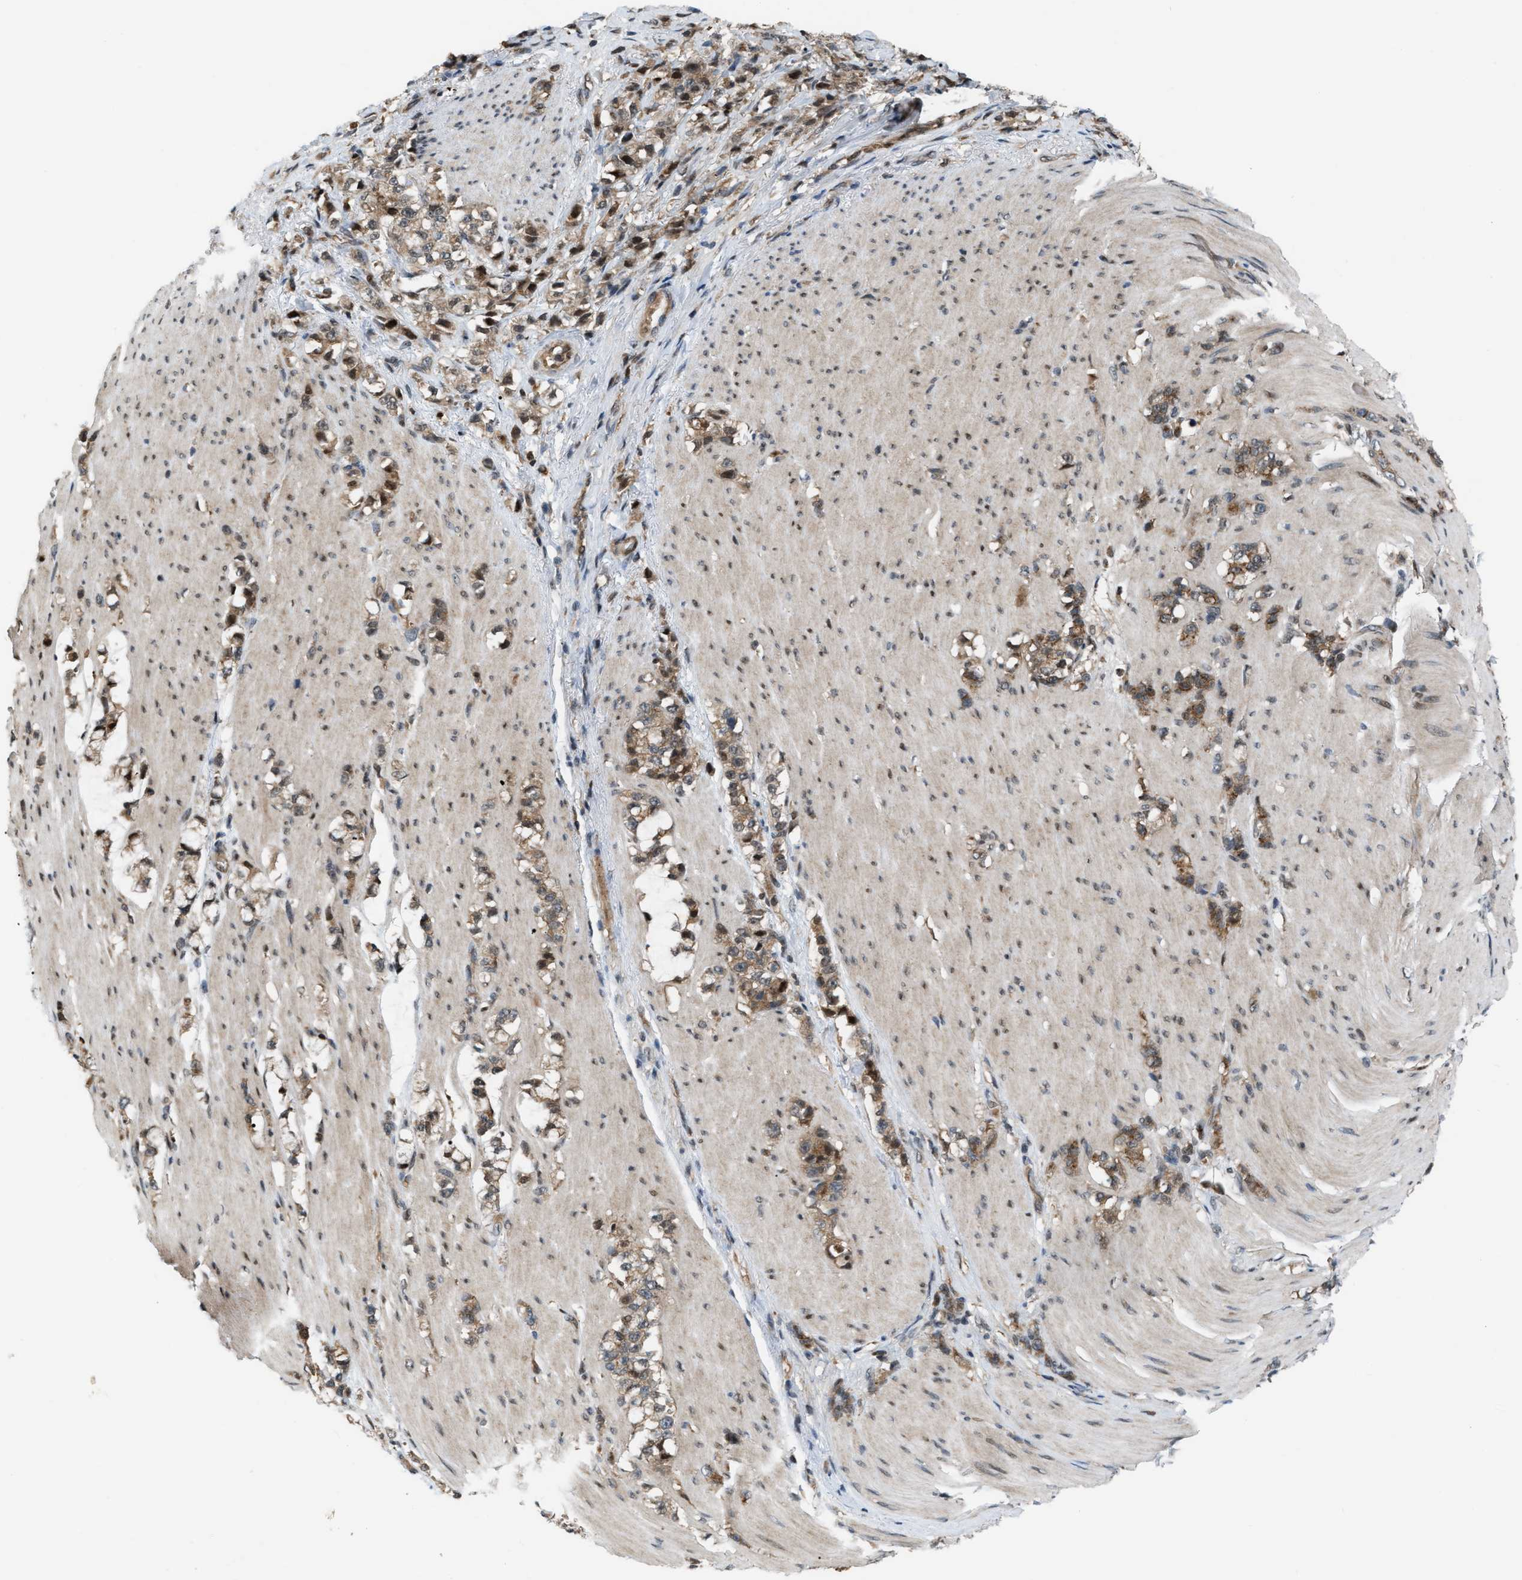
{"staining": {"intensity": "moderate", "quantity": ">75%", "location": "cytoplasmic/membranous"}, "tissue": "stomach cancer", "cell_type": "Tumor cells", "image_type": "cancer", "snomed": [{"axis": "morphology", "description": "Adenocarcinoma, NOS"}, {"axis": "topography", "description": "Stomach, lower"}], "caption": "DAB (3,3'-diaminobenzidine) immunohistochemical staining of stomach adenocarcinoma displays moderate cytoplasmic/membranous protein staining in approximately >75% of tumor cells. The staining was performed using DAB (3,3'-diaminobenzidine) to visualize the protein expression in brown, while the nuclei were stained in blue with hematoxylin (Magnification: 20x).", "gene": "RFFL", "patient": {"sex": "male", "age": 88}}